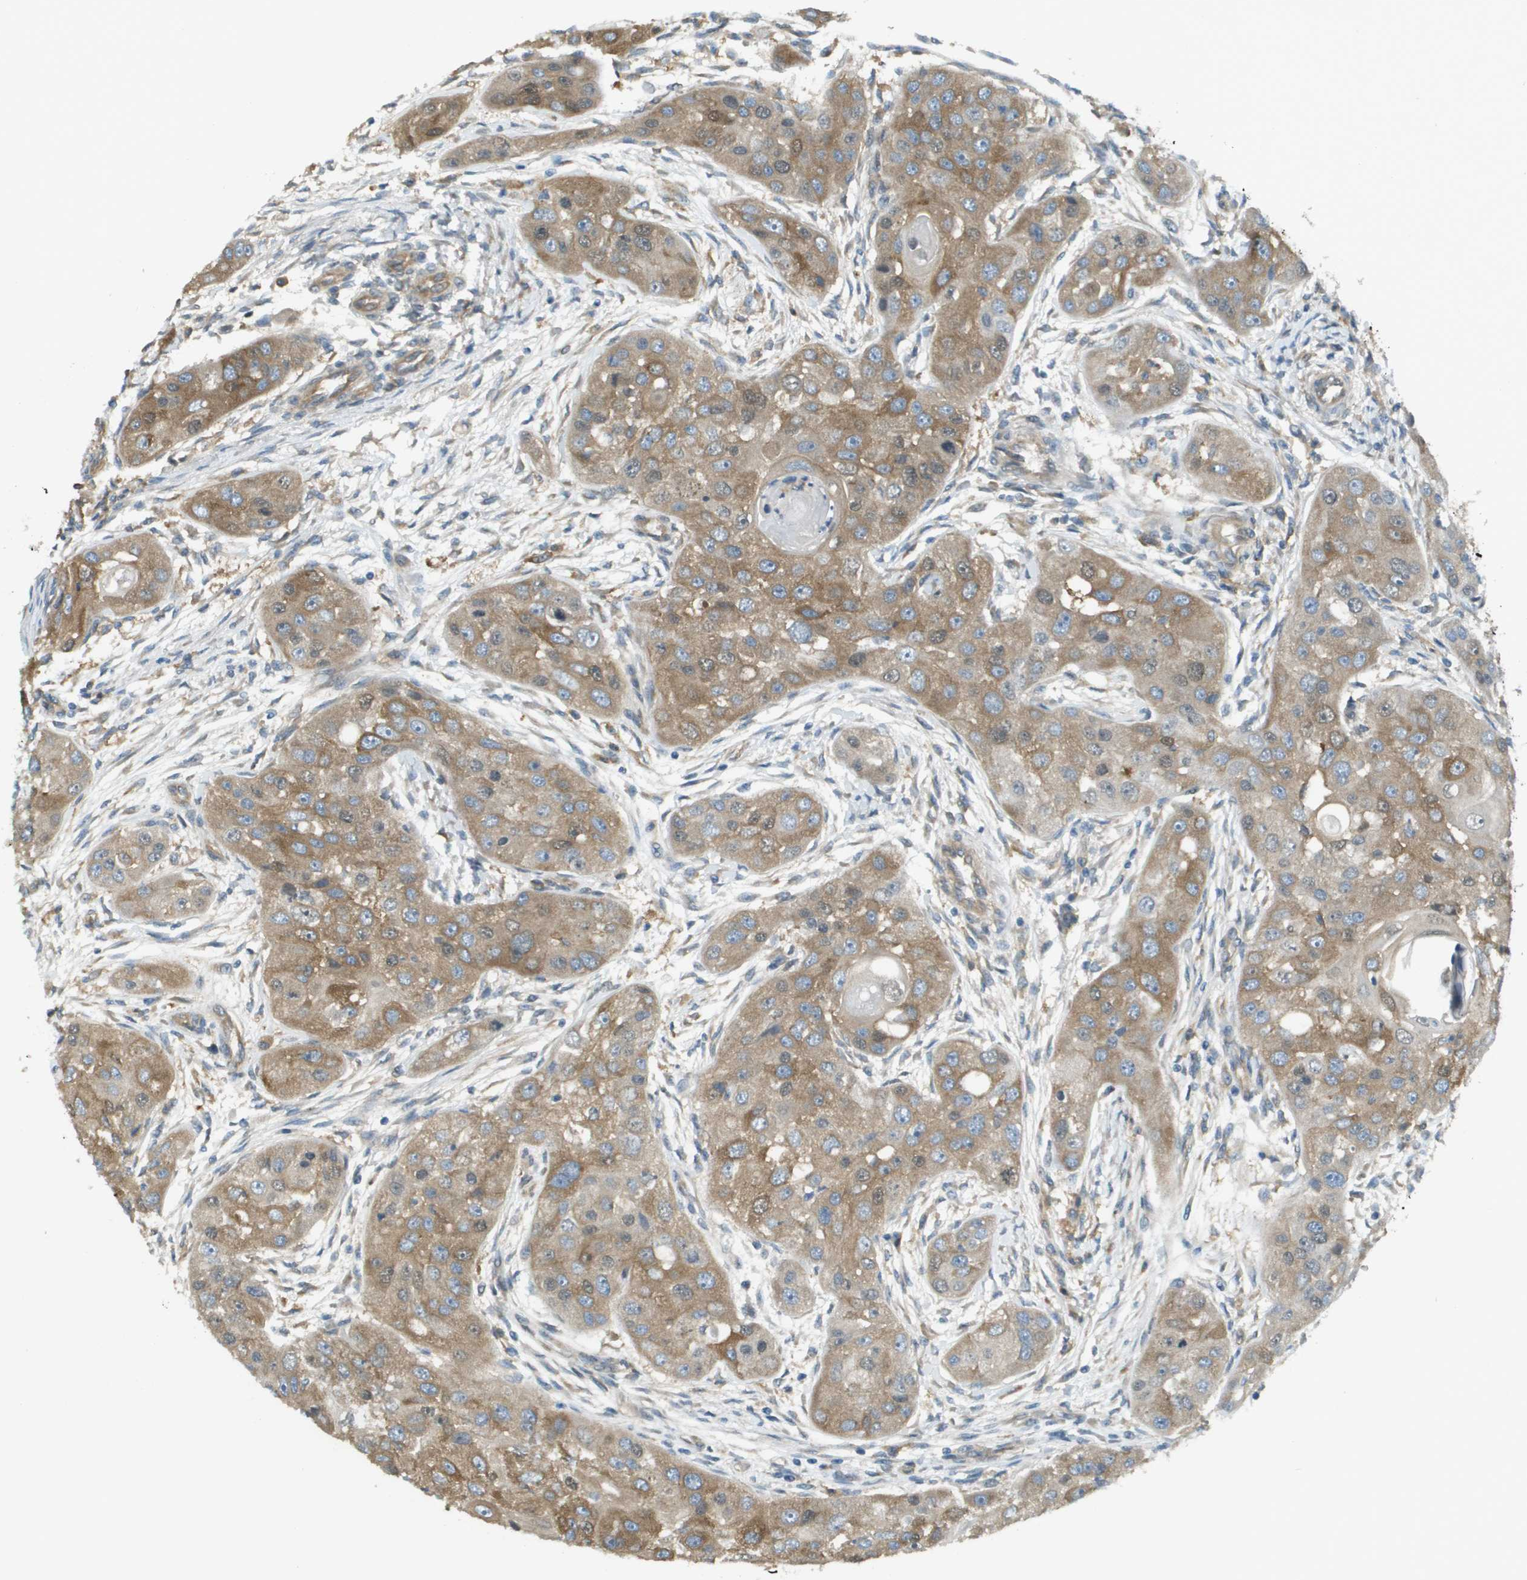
{"staining": {"intensity": "moderate", "quantity": ">75%", "location": "cytoplasmic/membranous"}, "tissue": "head and neck cancer", "cell_type": "Tumor cells", "image_type": "cancer", "snomed": [{"axis": "morphology", "description": "Normal tissue, NOS"}, {"axis": "morphology", "description": "Squamous cell carcinoma, NOS"}, {"axis": "topography", "description": "Skeletal muscle"}, {"axis": "topography", "description": "Head-Neck"}], "caption": "IHC histopathology image of human head and neck cancer (squamous cell carcinoma) stained for a protein (brown), which reveals medium levels of moderate cytoplasmic/membranous positivity in approximately >75% of tumor cells.", "gene": "CORO1B", "patient": {"sex": "male", "age": 51}}